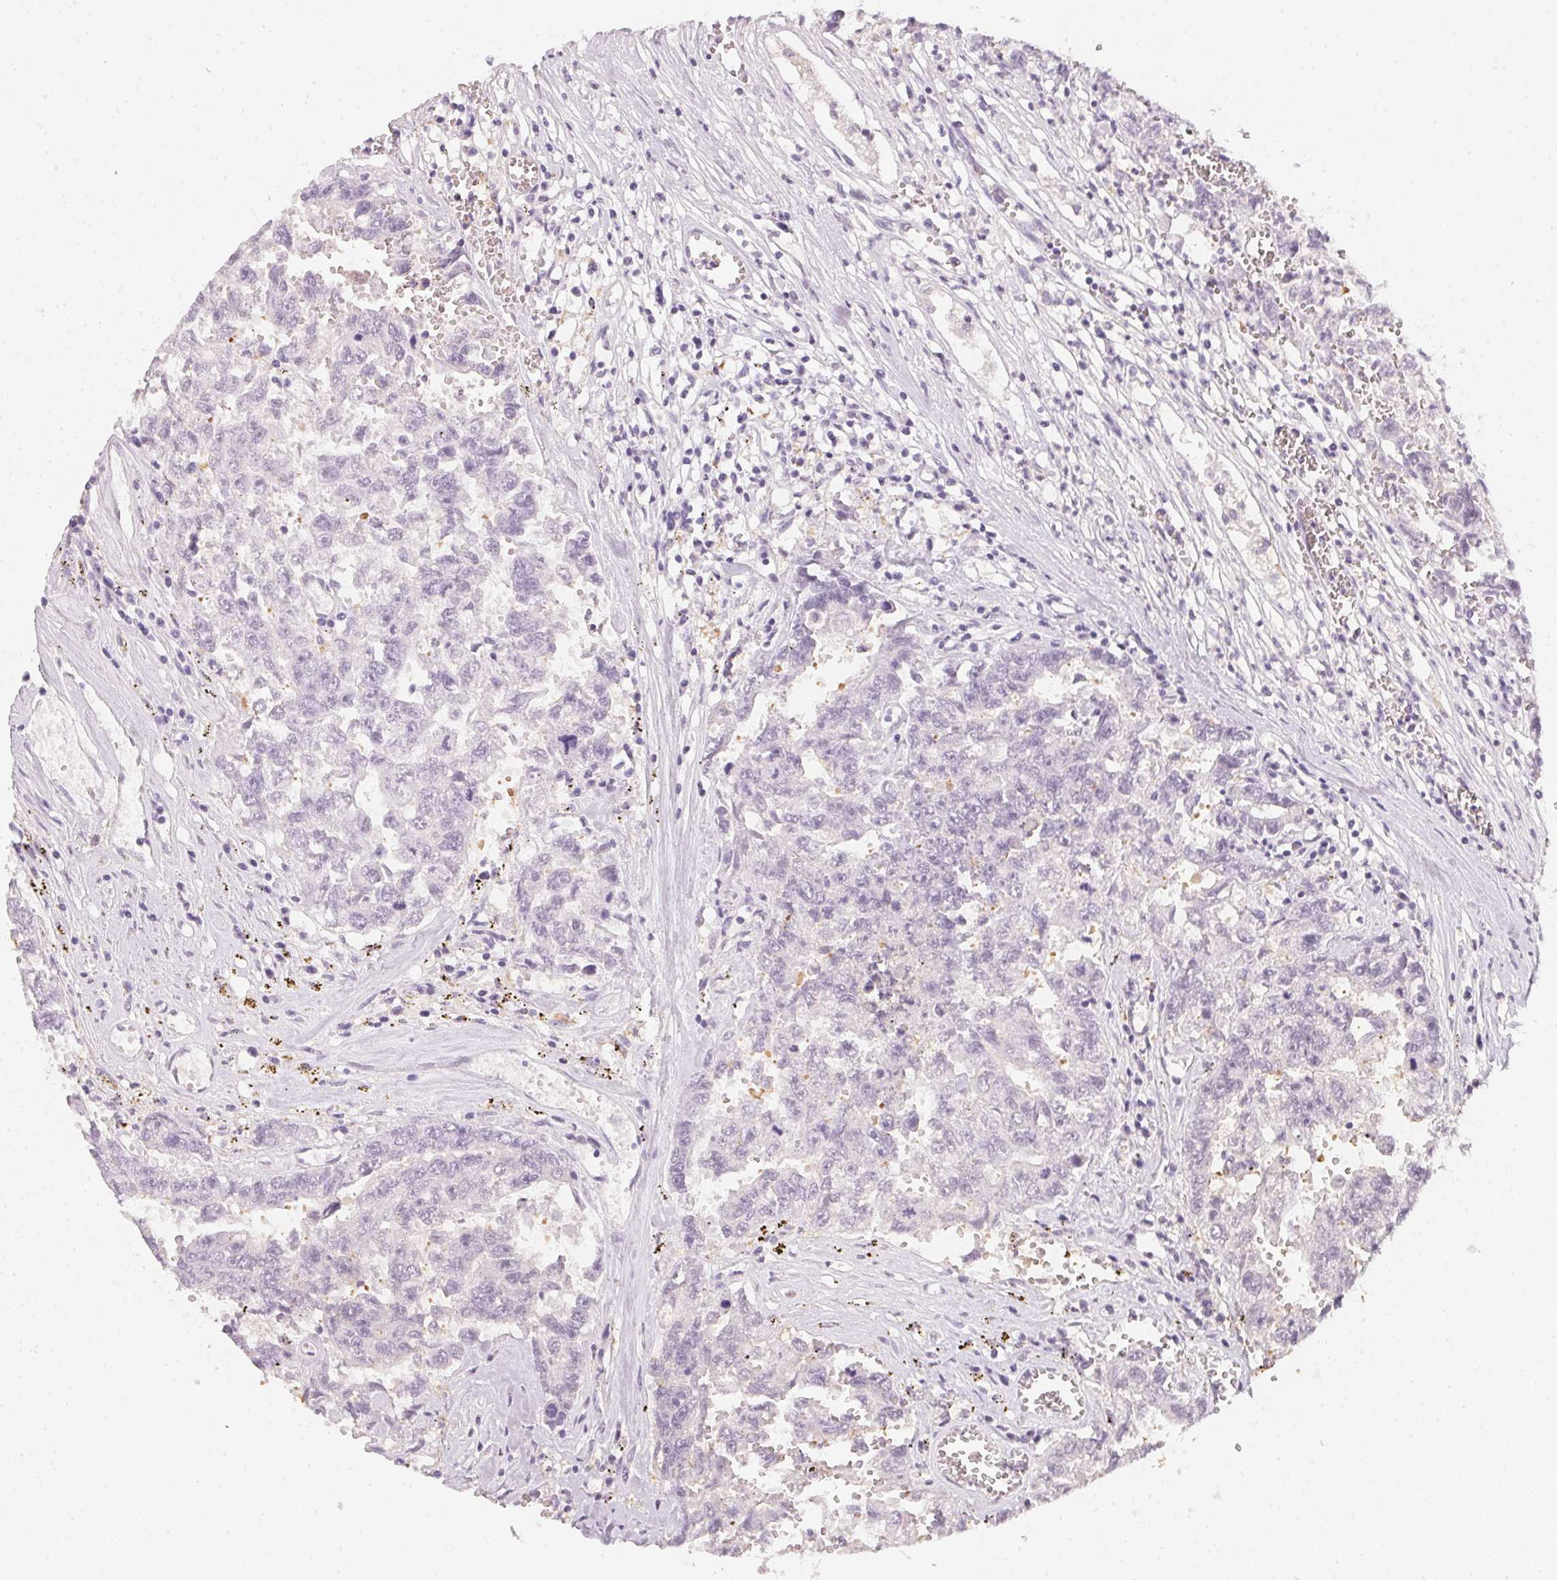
{"staining": {"intensity": "negative", "quantity": "none", "location": "none"}, "tissue": "testis cancer", "cell_type": "Tumor cells", "image_type": "cancer", "snomed": [{"axis": "morphology", "description": "Carcinoma, Embryonal, NOS"}, {"axis": "topography", "description": "Testis"}], "caption": "Protein analysis of embryonal carcinoma (testis) demonstrates no significant expression in tumor cells.", "gene": "CFAP276", "patient": {"sex": "male", "age": 36}}